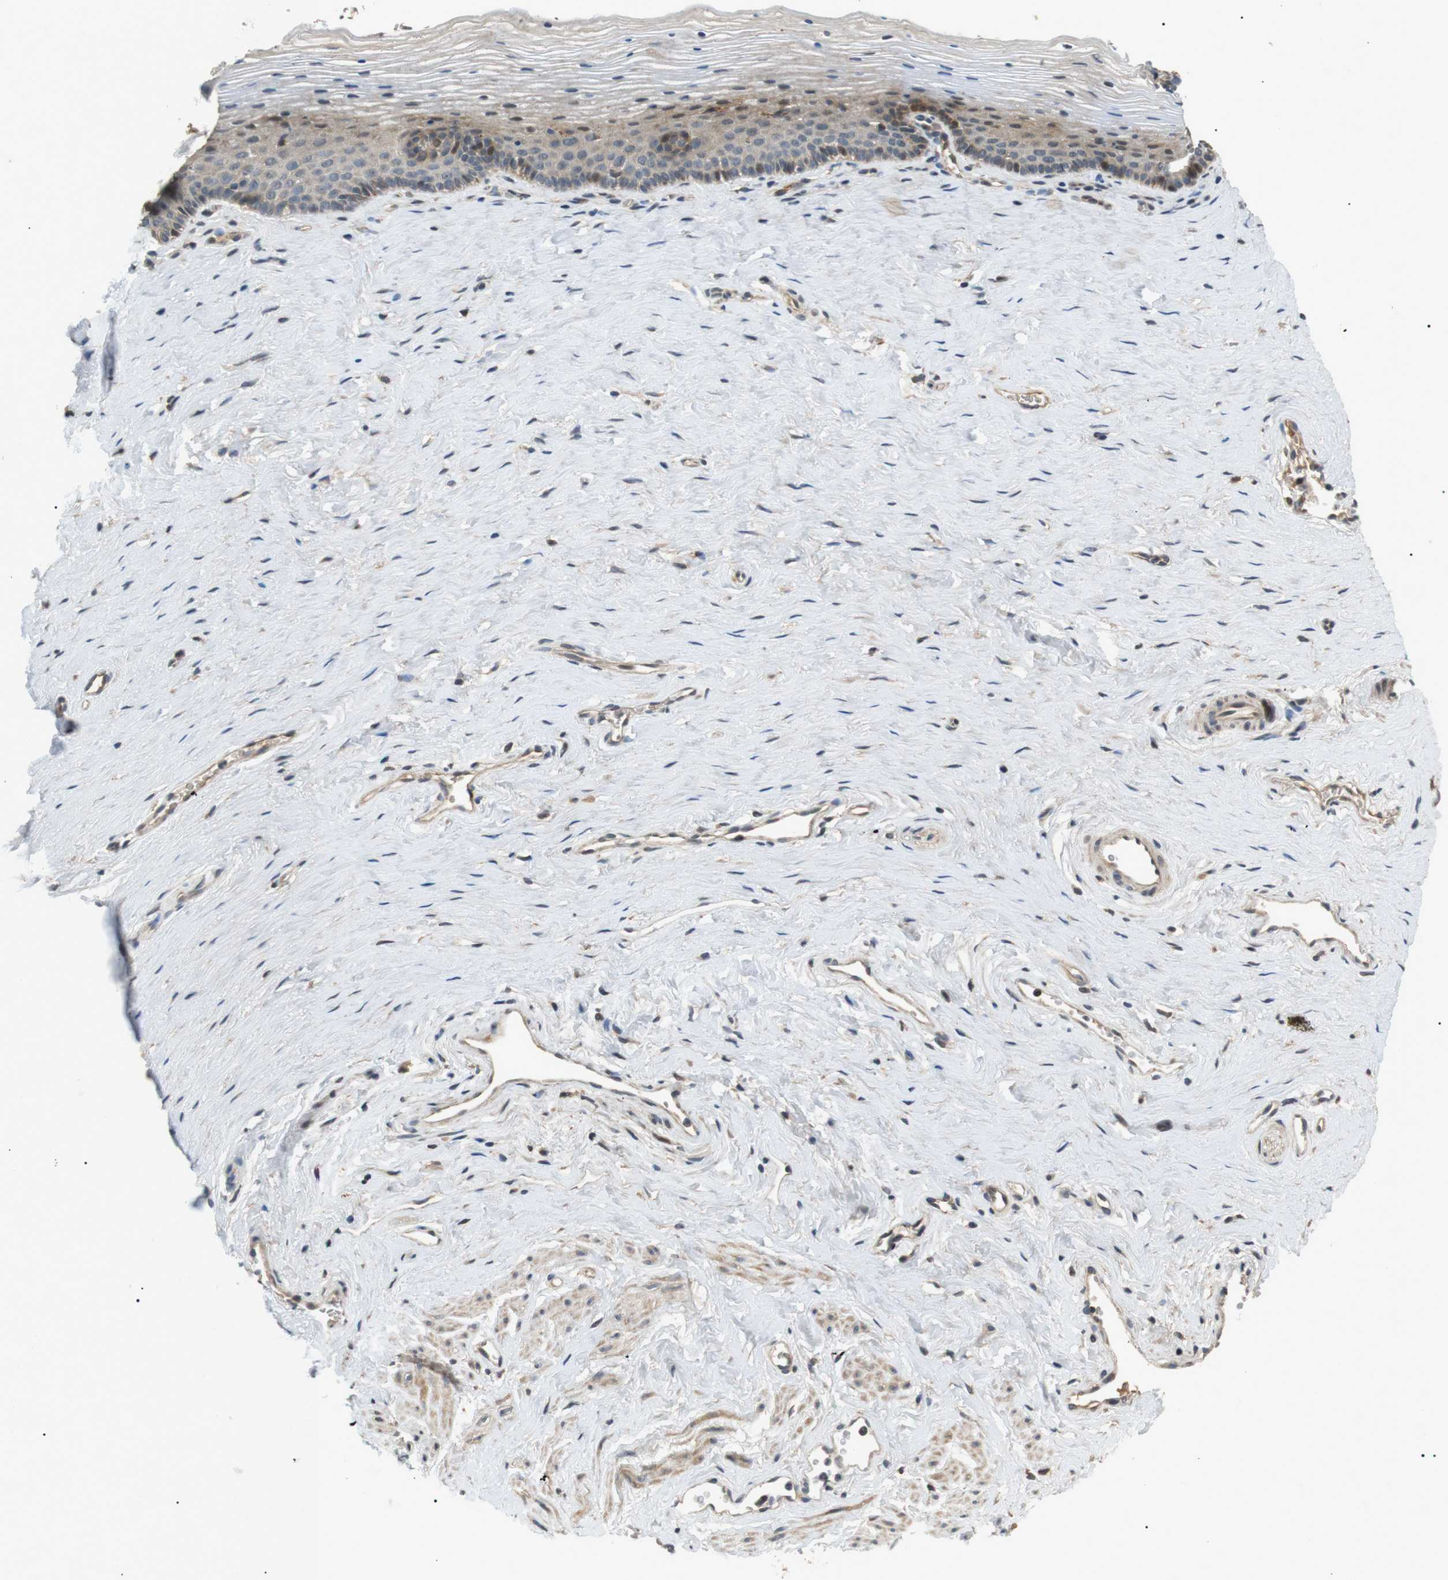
{"staining": {"intensity": "moderate", "quantity": "25%-75%", "location": "cytoplasmic/membranous,nuclear"}, "tissue": "vagina", "cell_type": "Squamous epithelial cells", "image_type": "normal", "snomed": [{"axis": "morphology", "description": "Normal tissue, NOS"}, {"axis": "topography", "description": "Vagina"}], "caption": "Brown immunohistochemical staining in unremarkable vagina shows moderate cytoplasmic/membranous,nuclear expression in about 25%-75% of squamous epithelial cells. The staining was performed using DAB (3,3'-diaminobenzidine), with brown indicating positive protein expression. Nuclei are stained blue with hematoxylin.", "gene": "HSPA13", "patient": {"sex": "female", "age": 32}}